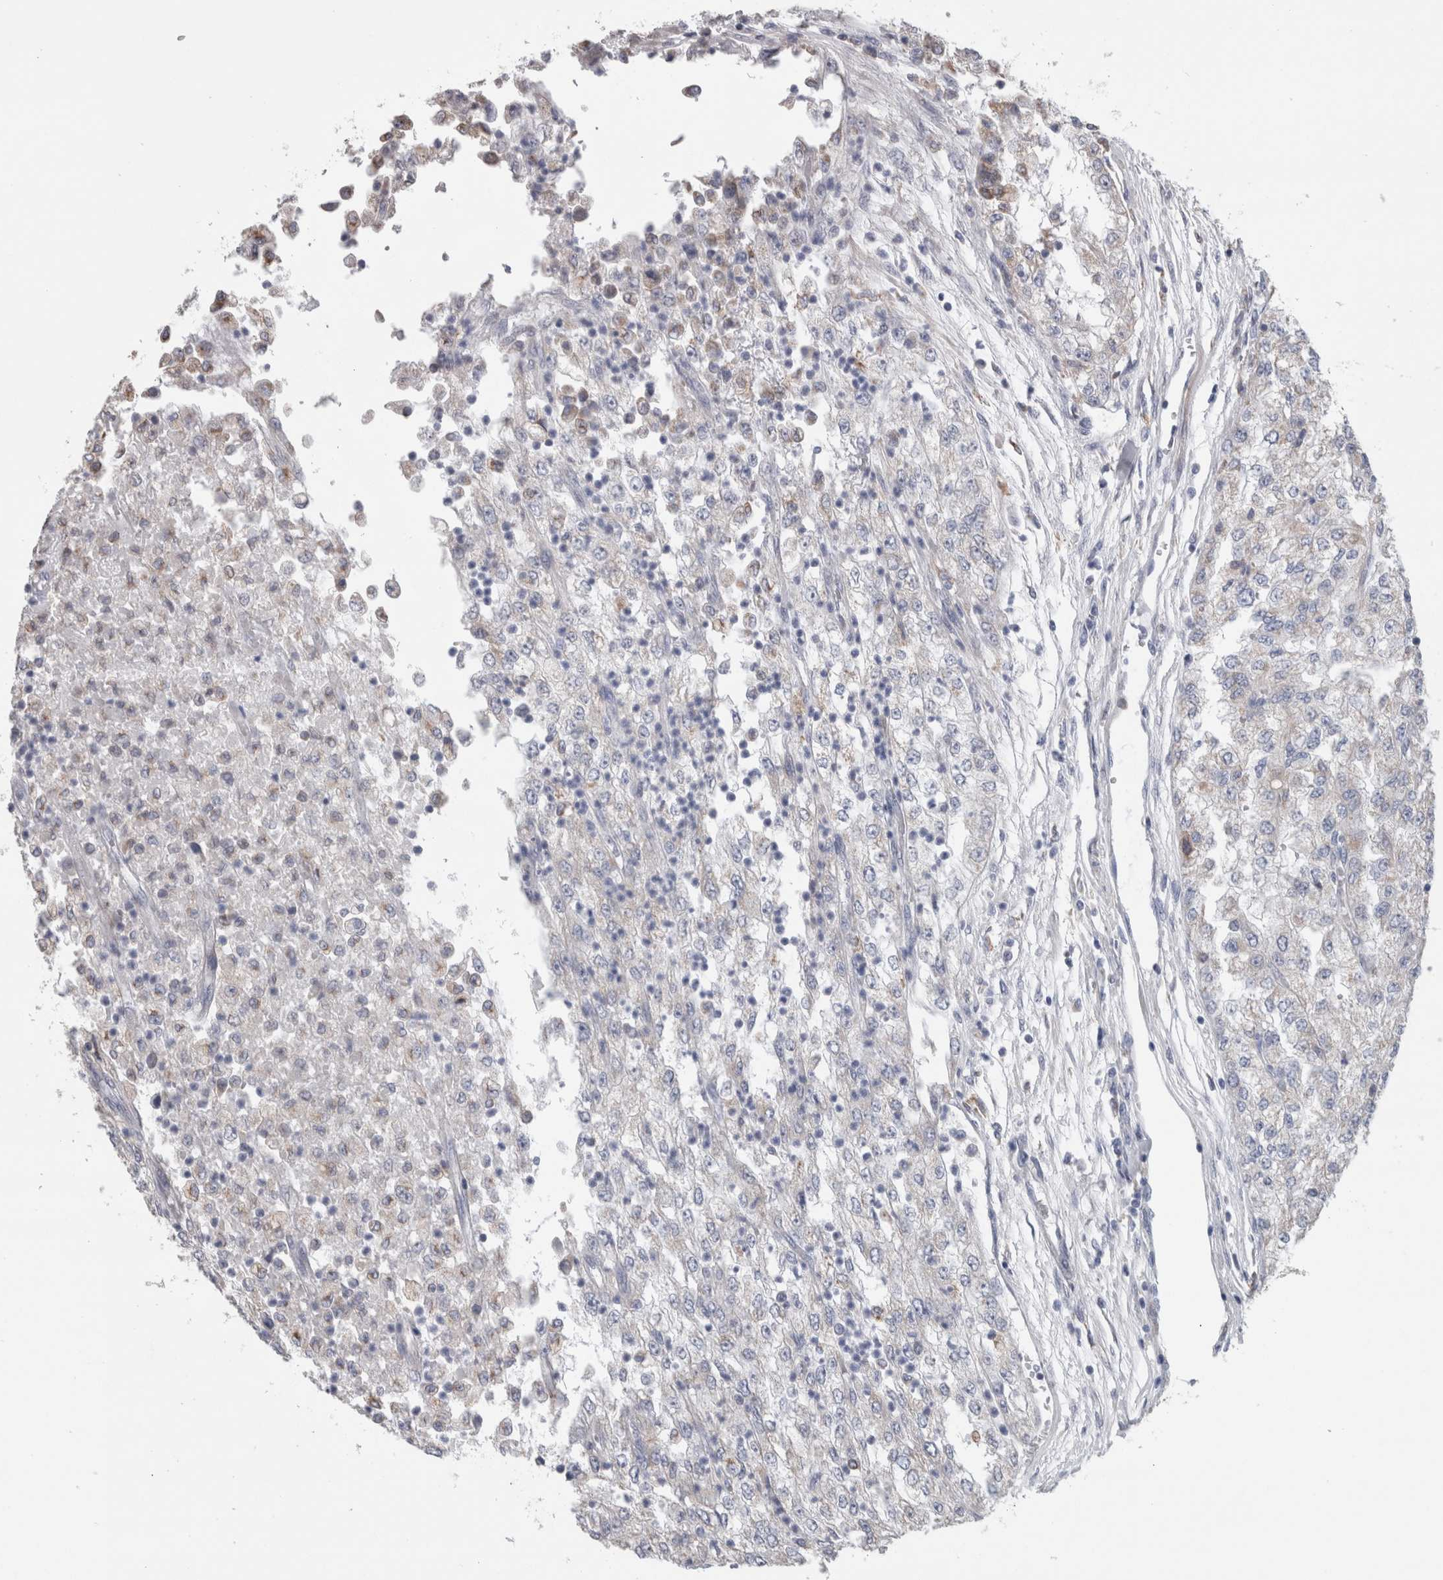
{"staining": {"intensity": "negative", "quantity": "none", "location": "none"}, "tissue": "renal cancer", "cell_type": "Tumor cells", "image_type": "cancer", "snomed": [{"axis": "morphology", "description": "Adenocarcinoma, NOS"}, {"axis": "topography", "description": "Kidney"}], "caption": "The photomicrograph displays no staining of tumor cells in renal cancer.", "gene": "GDAP1", "patient": {"sex": "female", "age": 54}}